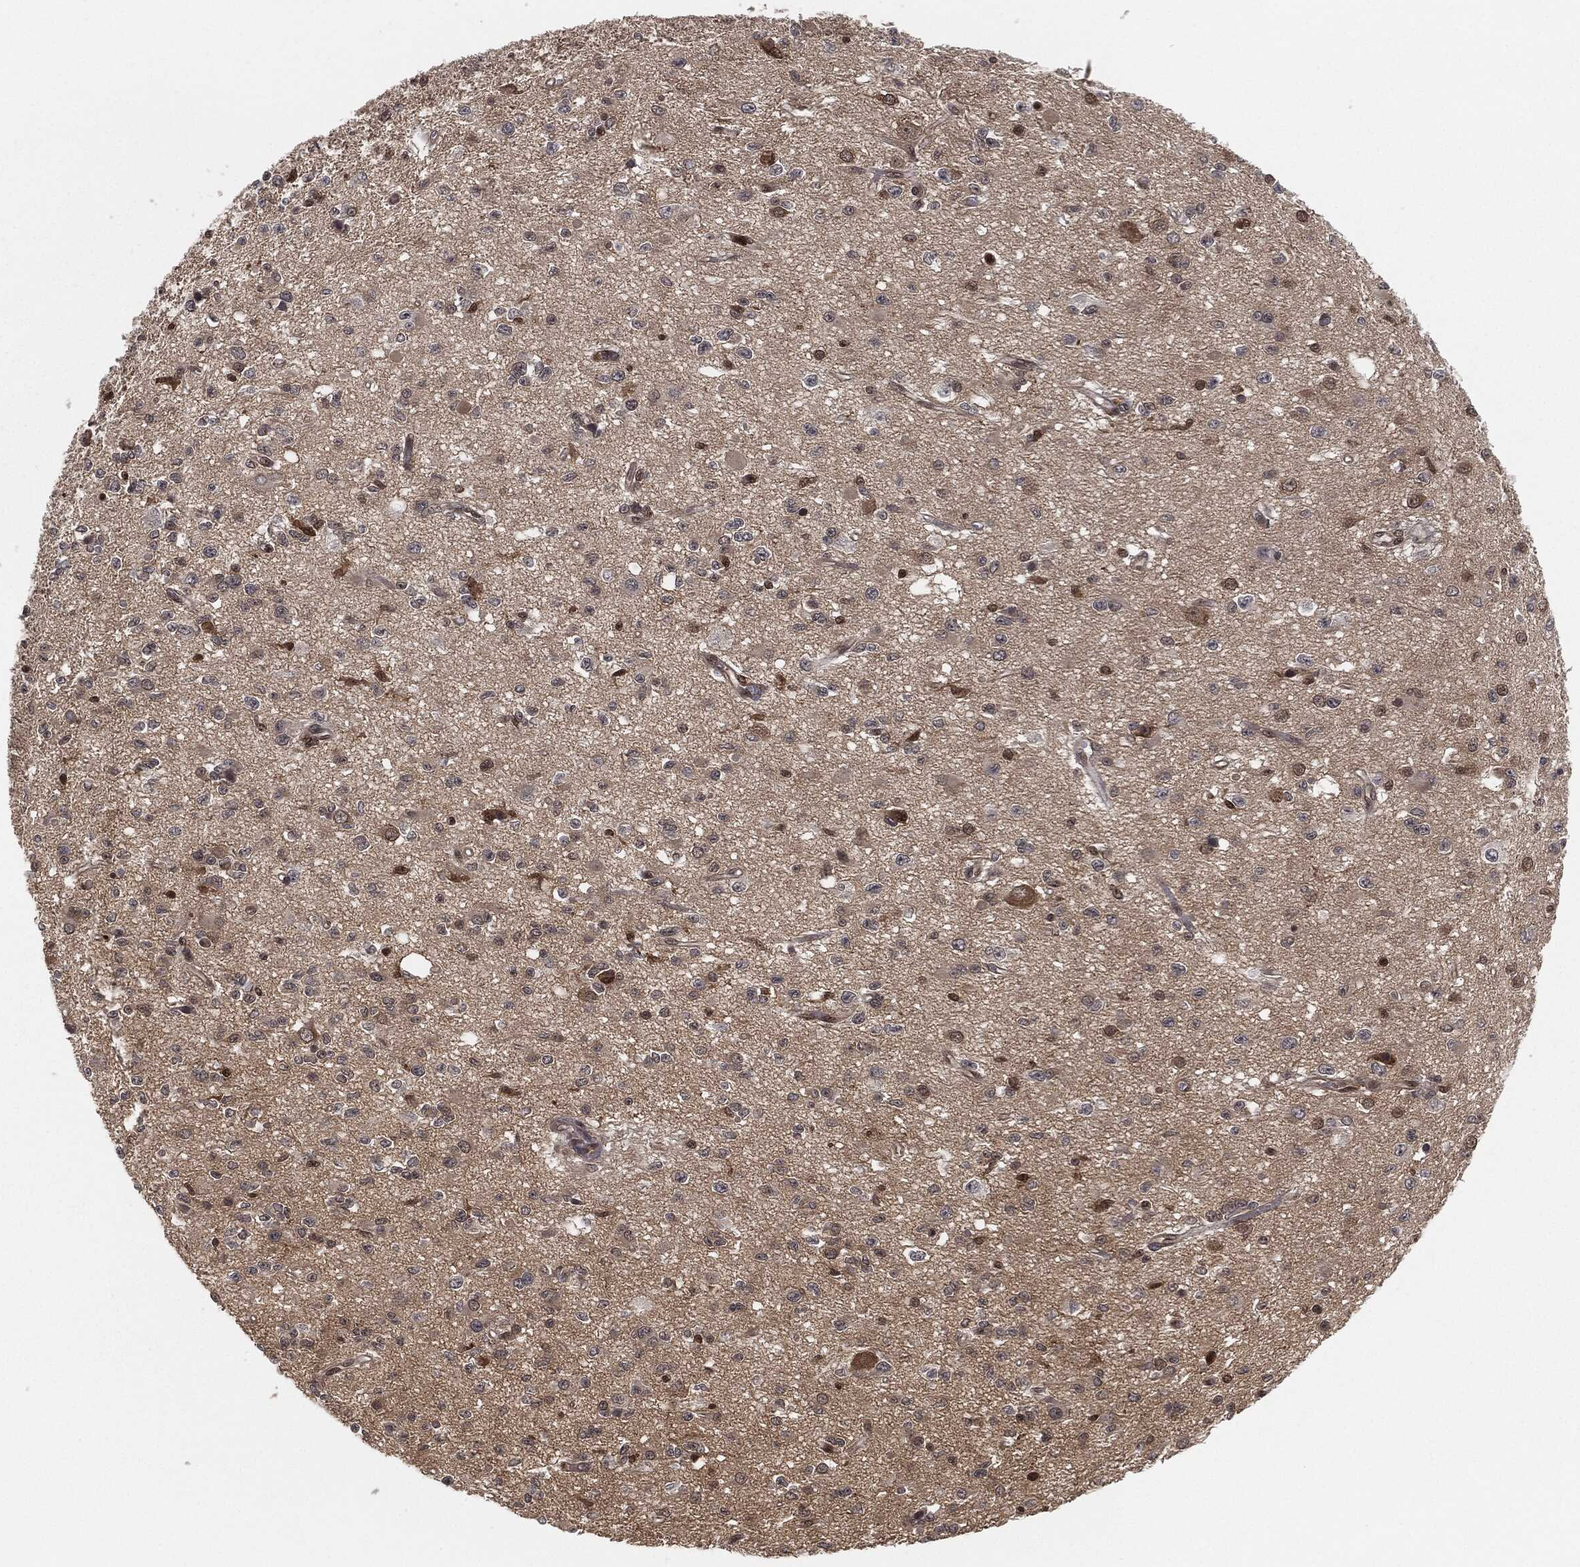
{"staining": {"intensity": "negative", "quantity": "none", "location": "none"}, "tissue": "glioma", "cell_type": "Tumor cells", "image_type": "cancer", "snomed": [{"axis": "morphology", "description": "Glioma, malignant, Low grade"}, {"axis": "topography", "description": "Brain"}], "caption": "High power microscopy image of an immunohistochemistry (IHC) image of glioma, revealing no significant staining in tumor cells. (DAB IHC, high magnification).", "gene": "CAPRIN2", "patient": {"sex": "female", "age": 45}}